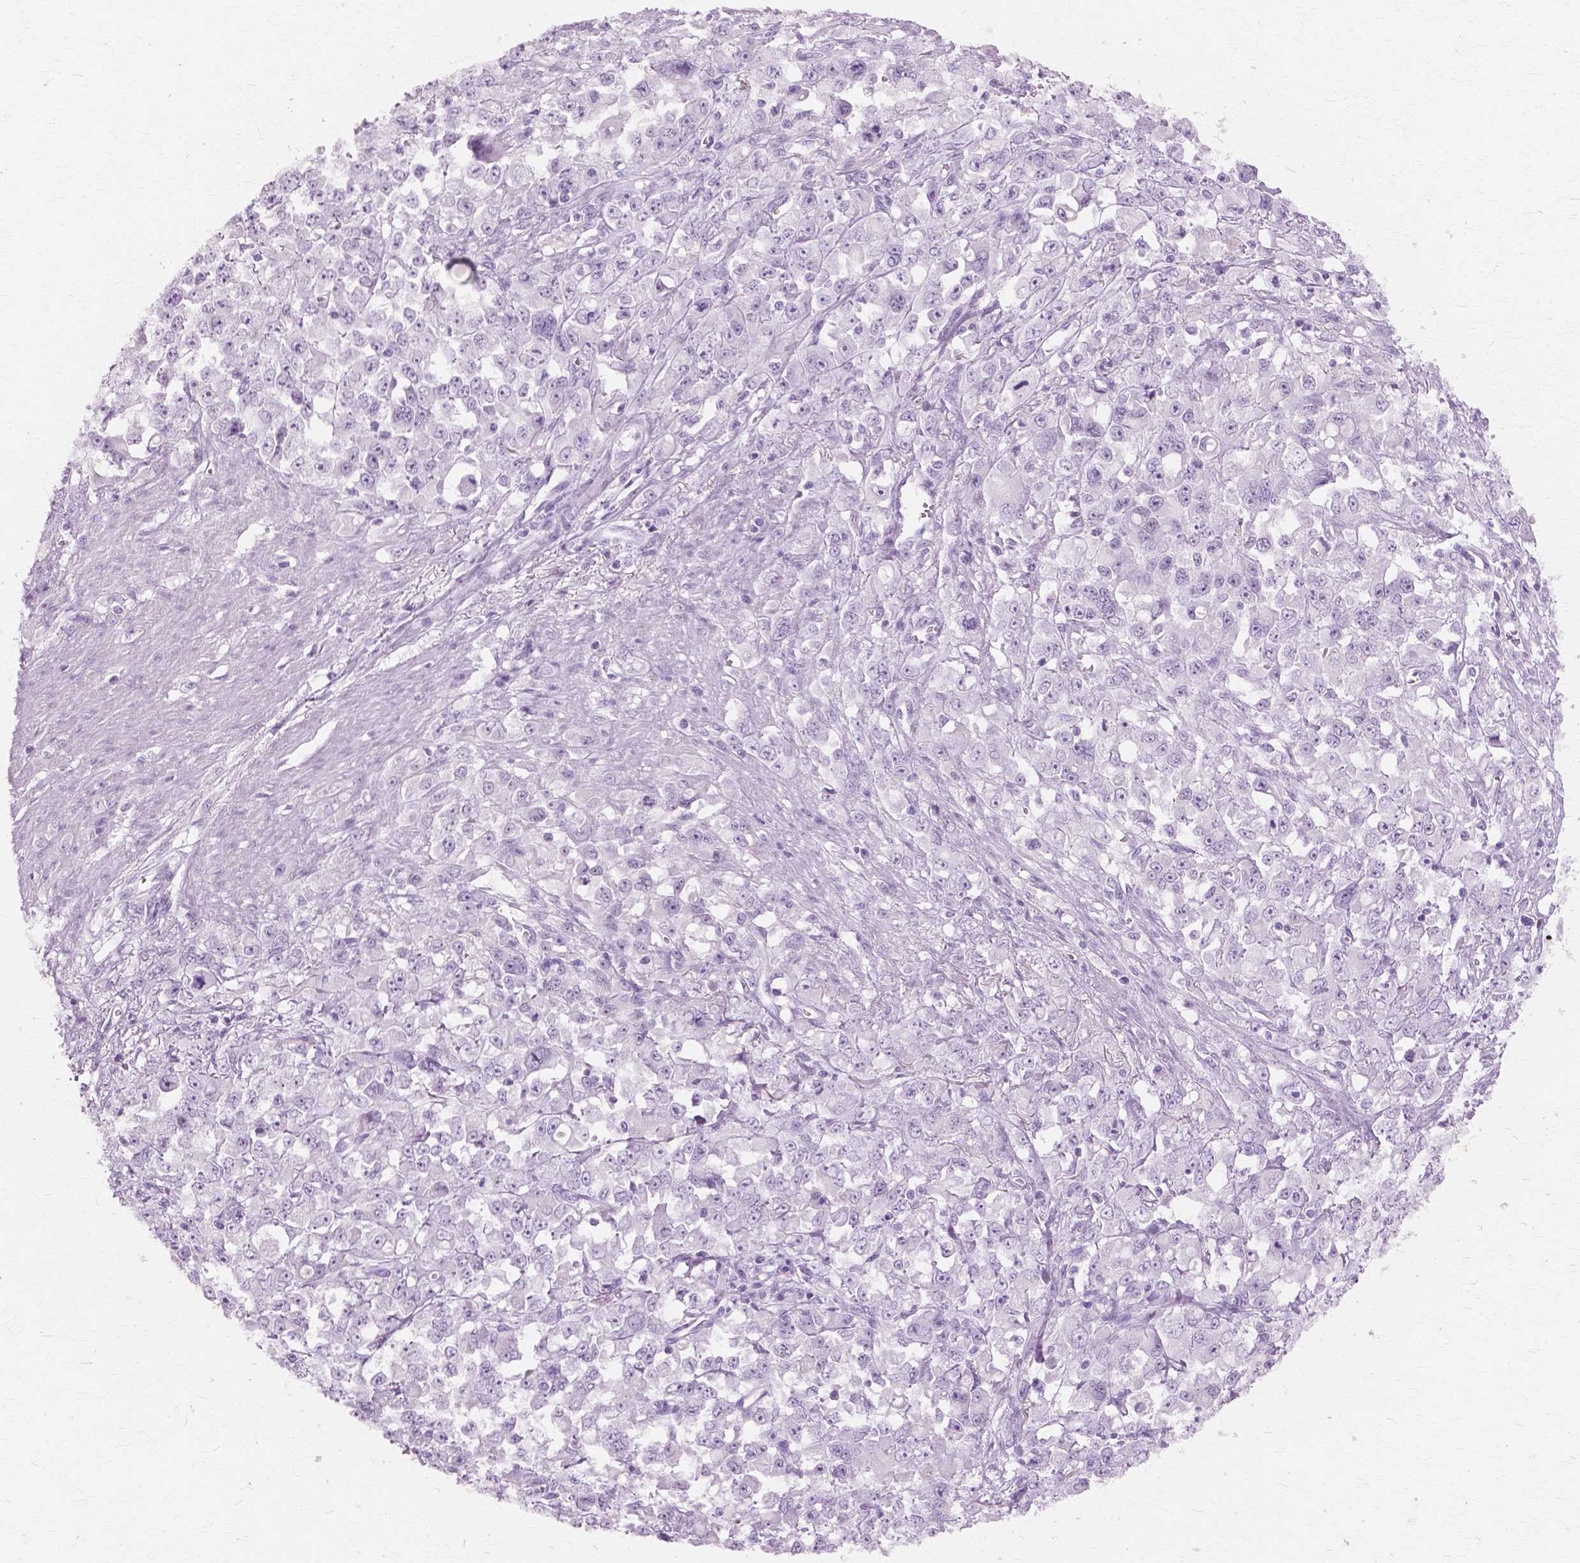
{"staining": {"intensity": "negative", "quantity": "none", "location": "none"}, "tissue": "stomach cancer", "cell_type": "Tumor cells", "image_type": "cancer", "snomed": [{"axis": "morphology", "description": "Adenocarcinoma, NOS"}, {"axis": "topography", "description": "Stomach"}], "caption": "Tumor cells show no significant positivity in stomach cancer. The staining was performed using DAB to visualize the protein expression in brown, while the nuclei were stained in blue with hematoxylin (Magnification: 20x).", "gene": "SFTPD", "patient": {"sex": "female", "age": 76}}